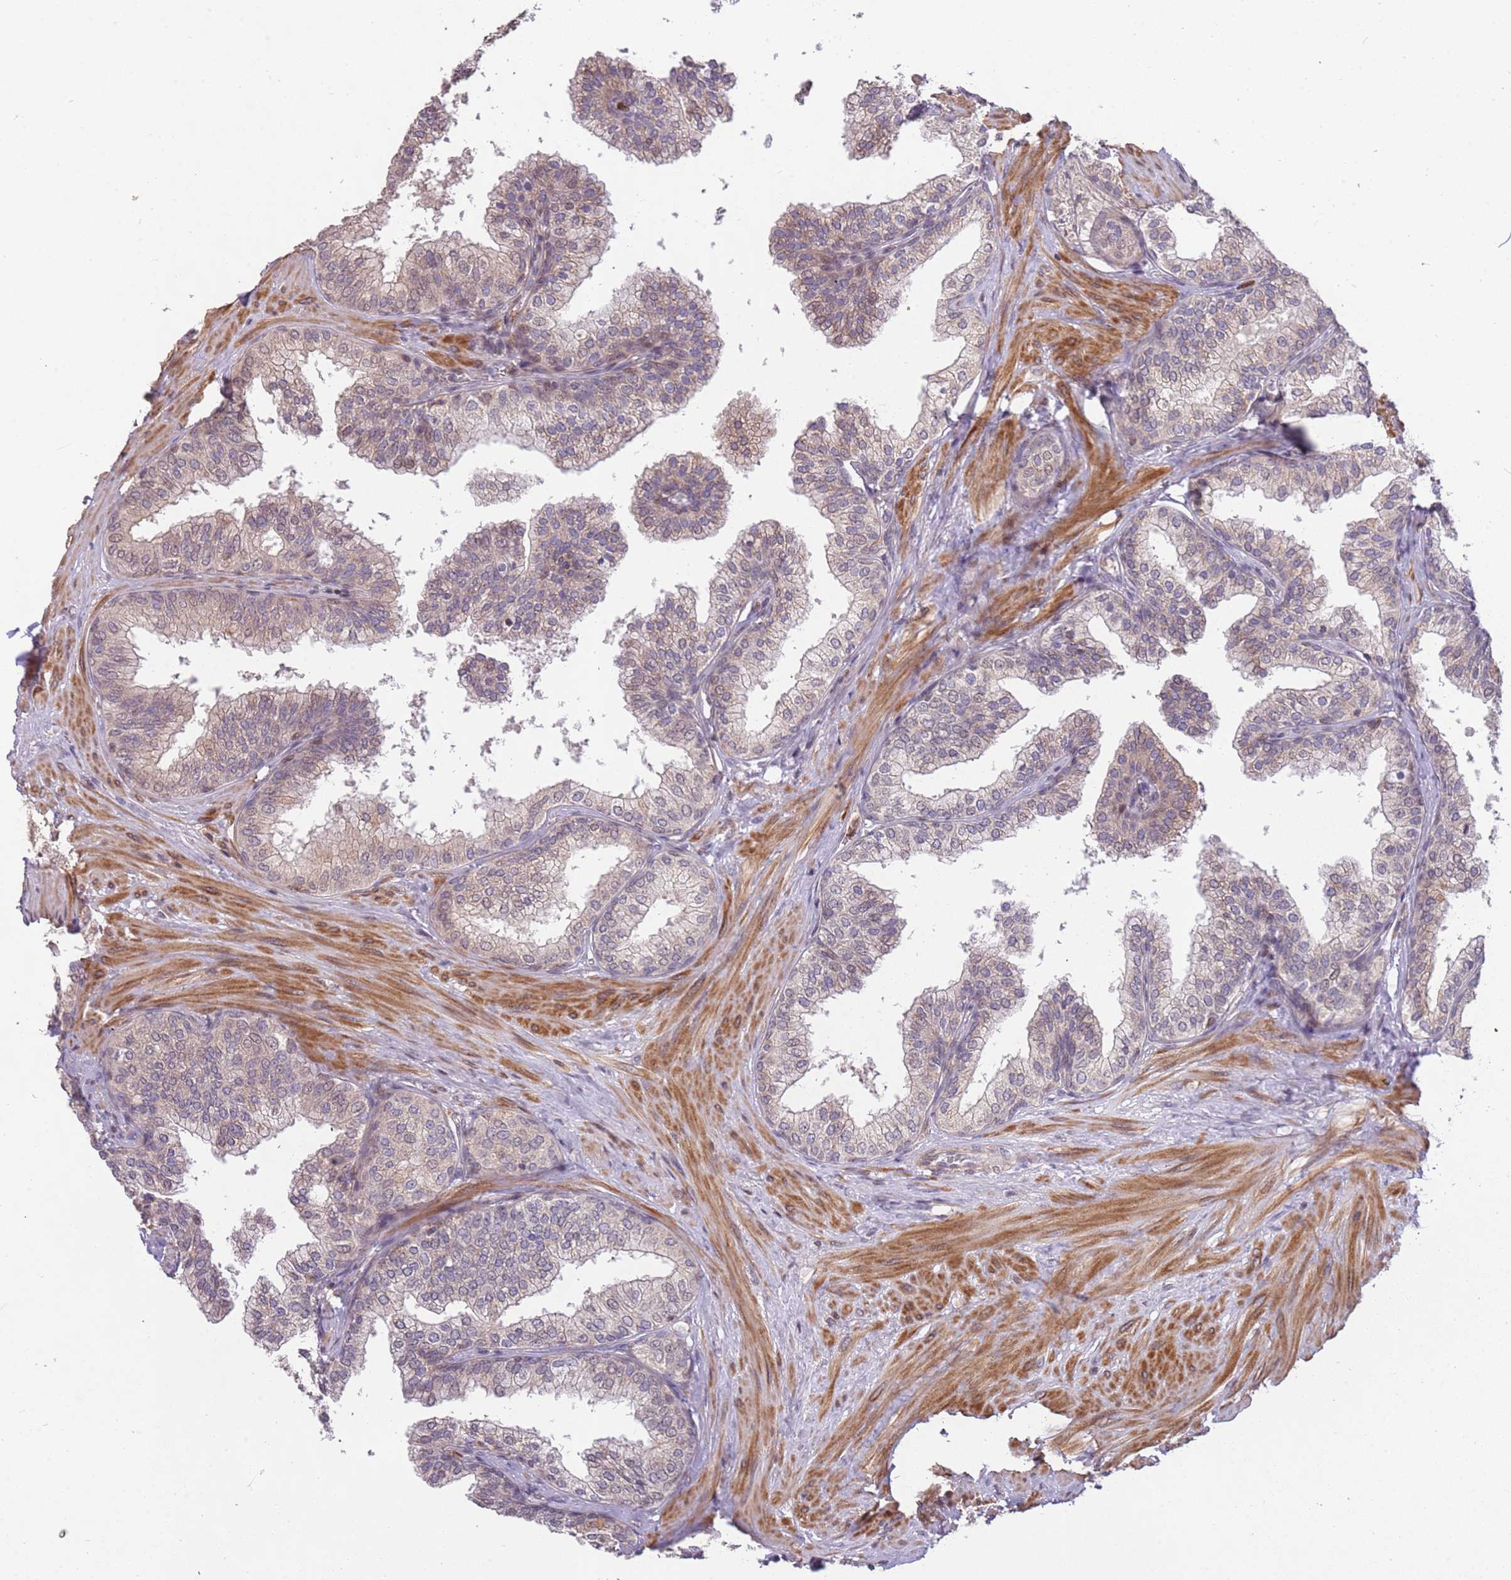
{"staining": {"intensity": "strong", "quantity": "25%-75%", "location": "cytoplasmic/membranous"}, "tissue": "prostate", "cell_type": "Glandular cells", "image_type": "normal", "snomed": [{"axis": "morphology", "description": "Normal tissue, NOS"}, {"axis": "topography", "description": "Prostate"}], "caption": "Glandular cells demonstrate strong cytoplasmic/membranous staining in about 25%-75% of cells in unremarkable prostate.", "gene": "SLC16A4", "patient": {"sex": "male", "age": 60}}